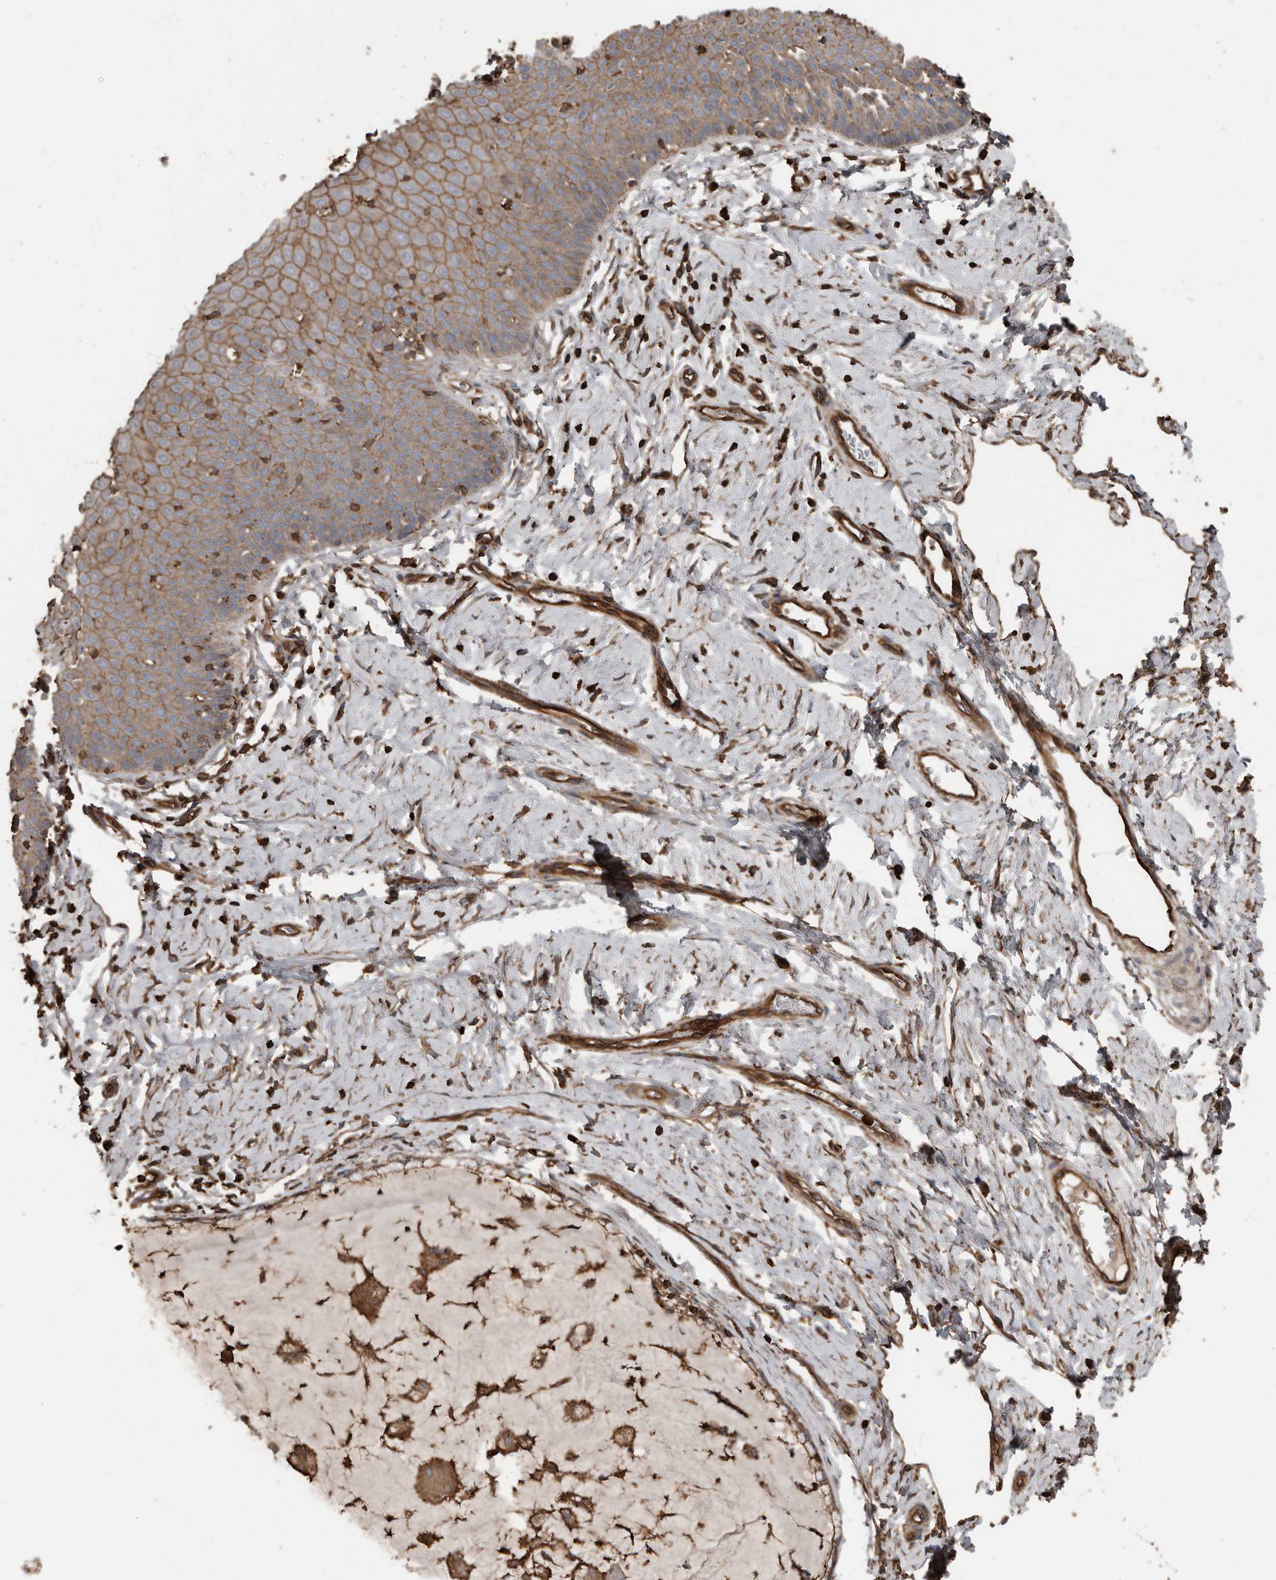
{"staining": {"intensity": "moderate", "quantity": ">75%", "location": "cytoplasmic/membranous"}, "tissue": "cervix", "cell_type": "Glandular cells", "image_type": "normal", "snomed": [{"axis": "morphology", "description": "Normal tissue, NOS"}, {"axis": "topography", "description": "Cervix"}], "caption": "The histopathology image exhibits immunohistochemical staining of benign cervix. There is moderate cytoplasmic/membranous staining is appreciated in approximately >75% of glandular cells.", "gene": "DENND6B", "patient": {"sex": "female", "age": 36}}